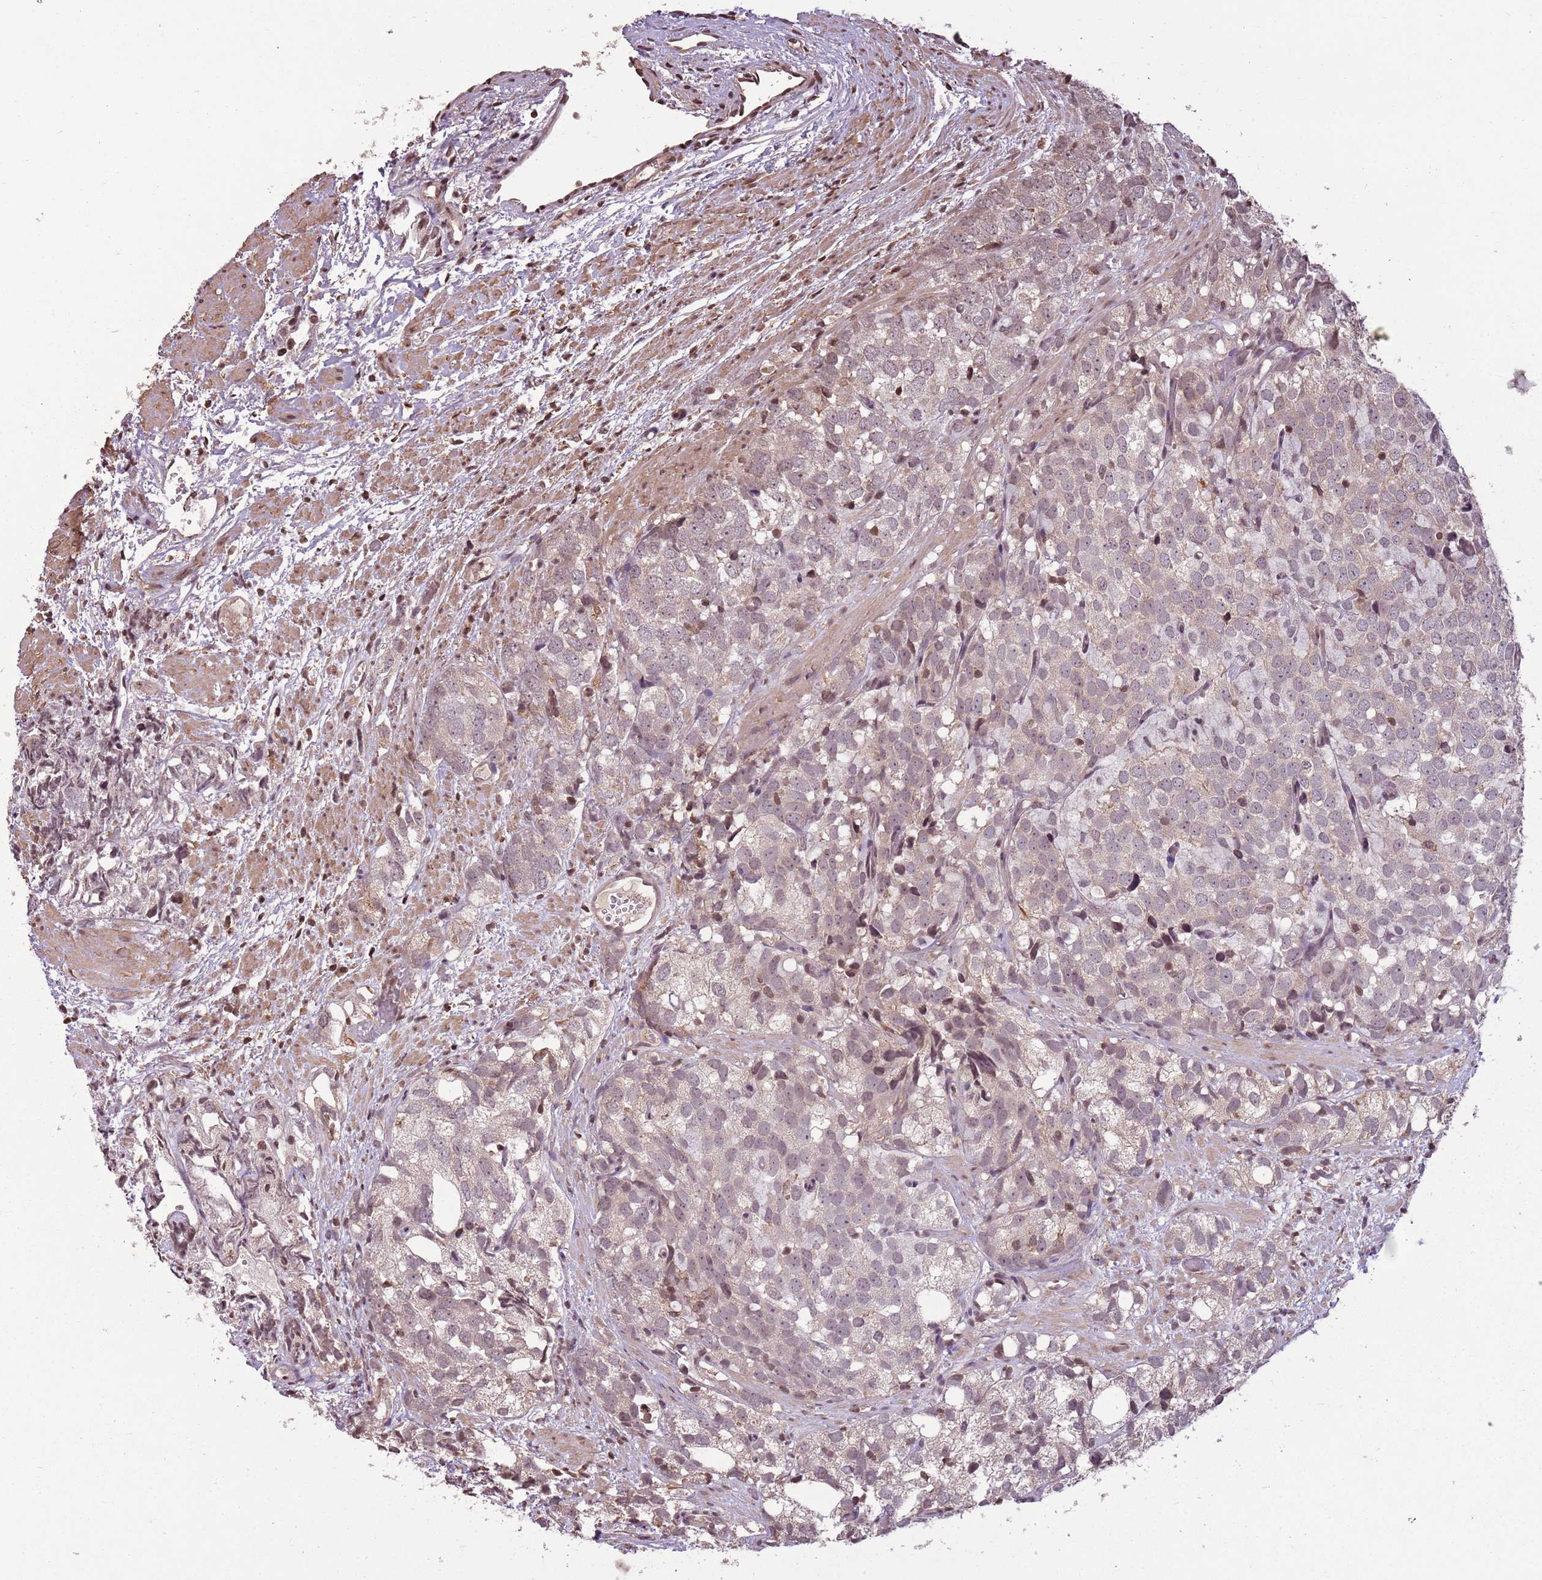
{"staining": {"intensity": "weak", "quantity": "25%-75%", "location": "cytoplasmic/membranous"}, "tissue": "prostate cancer", "cell_type": "Tumor cells", "image_type": "cancer", "snomed": [{"axis": "morphology", "description": "Adenocarcinoma, High grade"}, {"axis": "topography", "description": "Prostate"}], "caption": "Prostate cancer (high-grade adenocarcinoma) stained with a brown dye exhibits weak cytoplasmic/membranous positive positivity in approximately 25%-75% of tumor cells.", "gene": "CAPN9", "patient": {"sex": "male", "age": 82}}